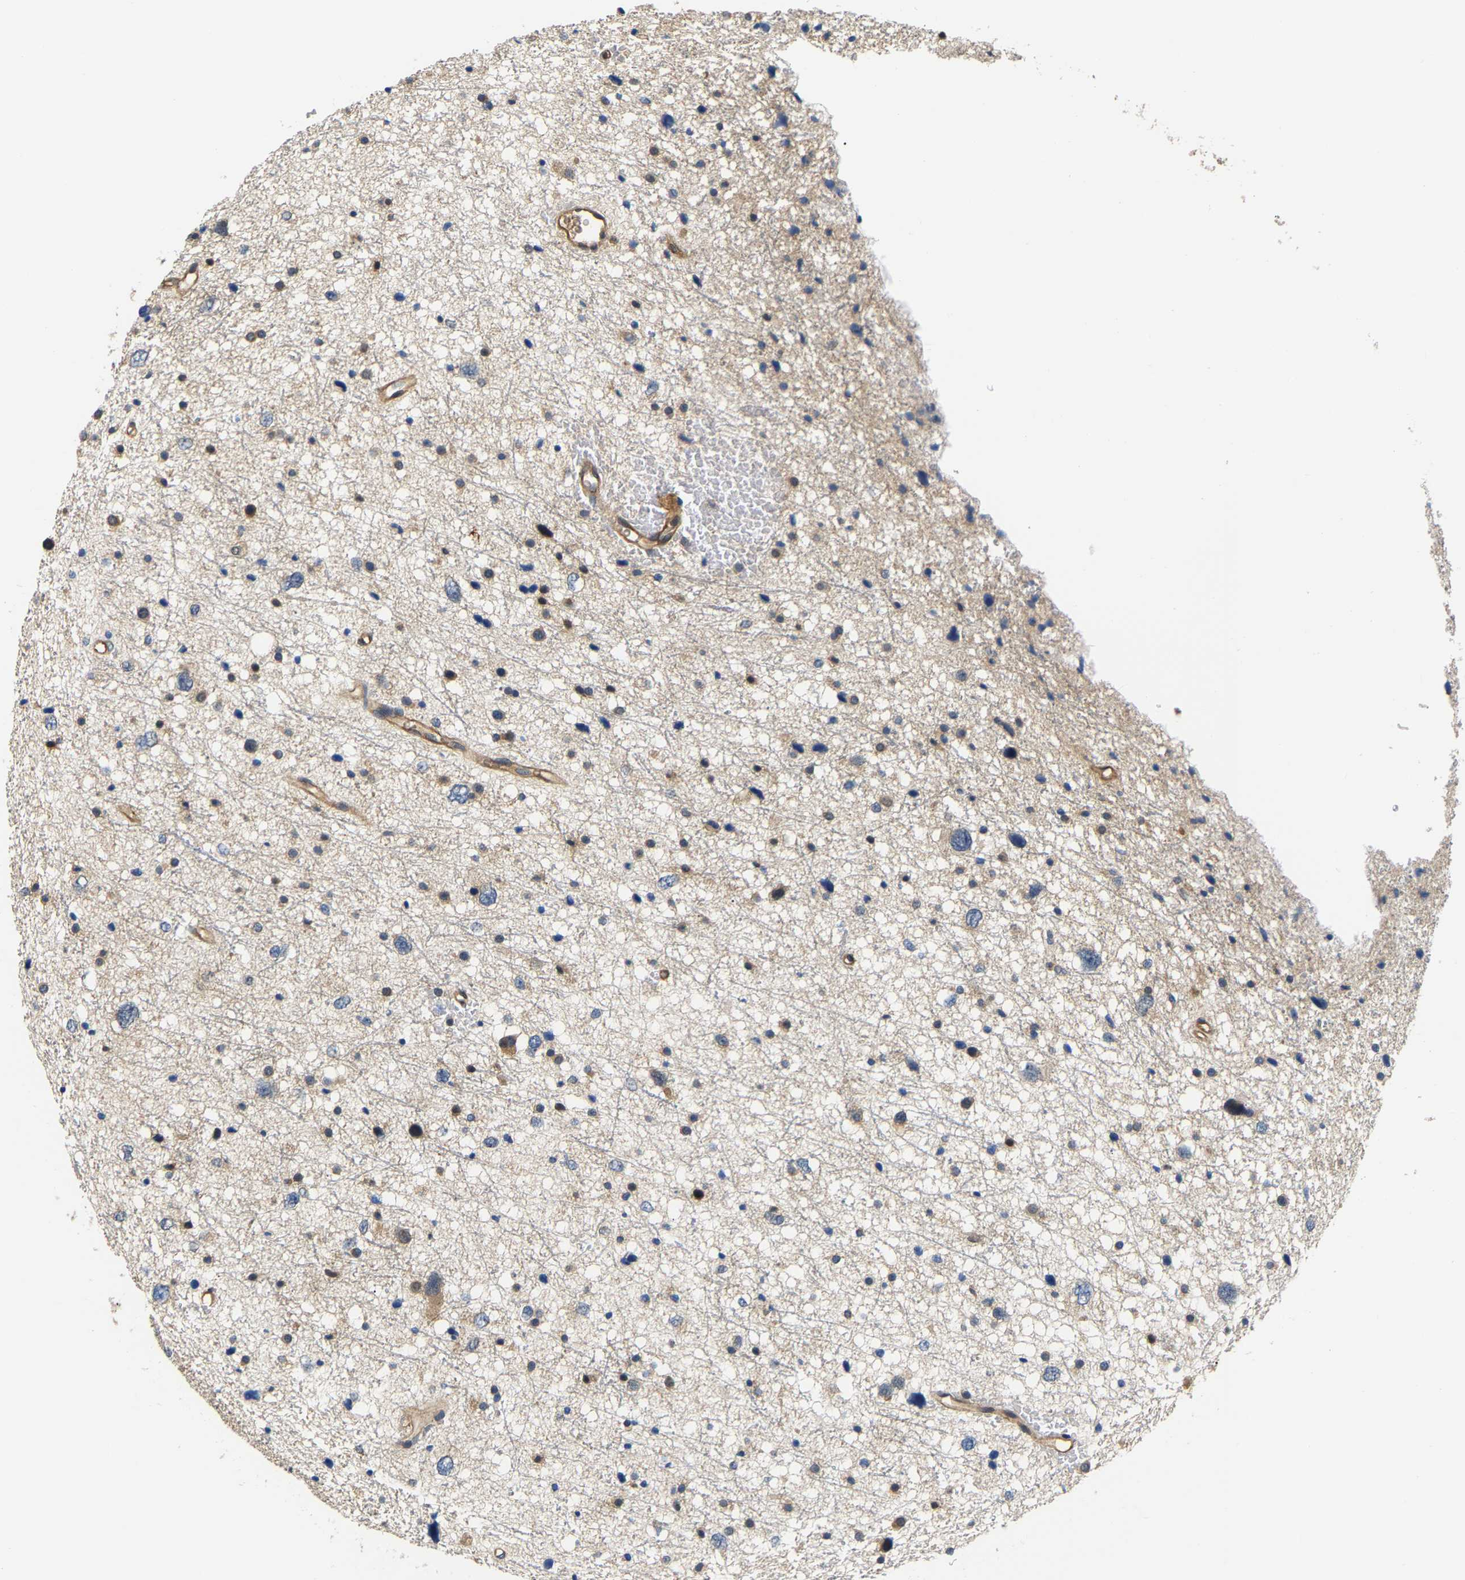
{"staining": {"intensity": "negative", "quantity": "none", "location": "none"}, "tissue": "glioma", "cell_type": "Tumor cells", "image_type": "cancer", "snomed": [{"axis": "morphology", "description": "Glioma, malignant, Low grade"}, {"axis": "topography", "description": "Brain"}], "caption": "Low-grade glioma (malignant) stained for a protein using IHC reveals no positivity tumor cells.", "gene": "ARHGEF12", "patient": {"sex": "female", "age": 37}}